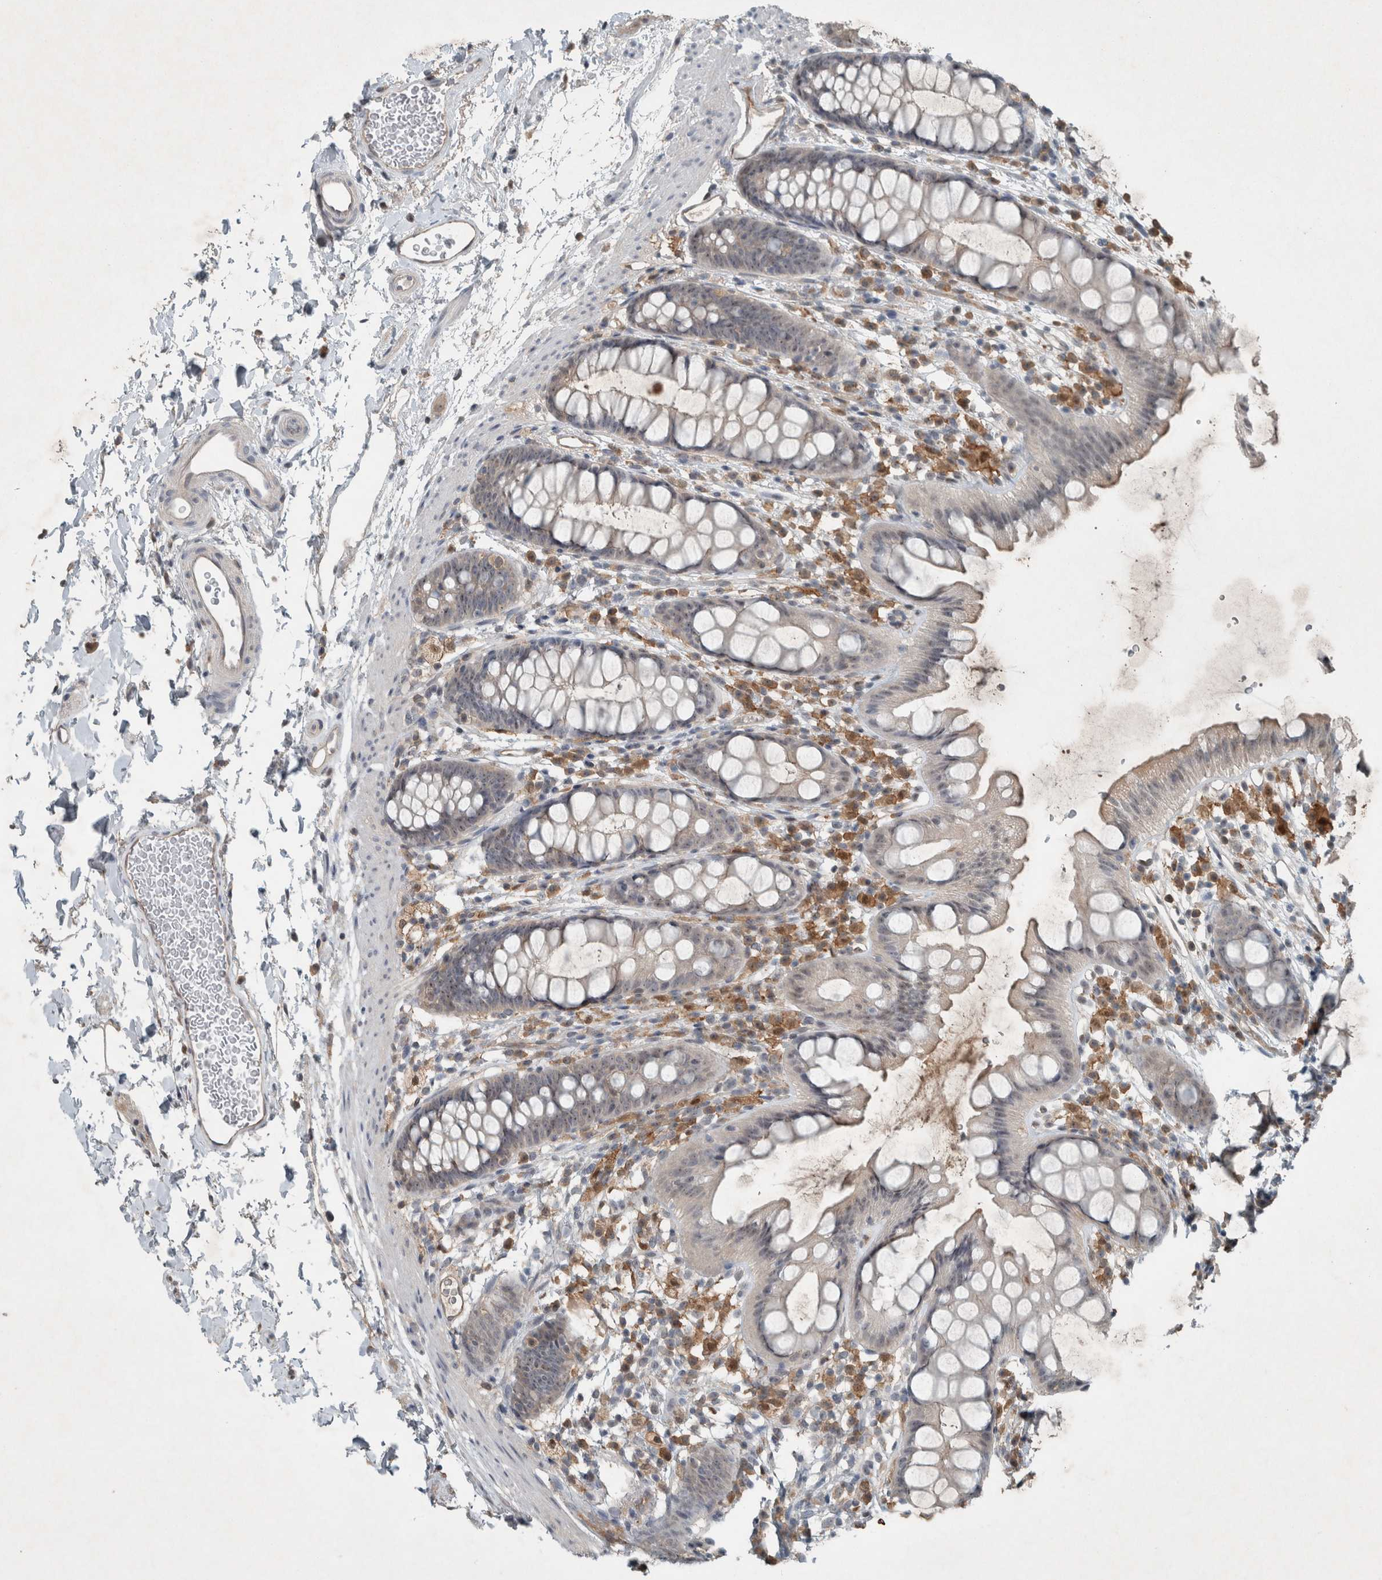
{"staining": {"intensity": "negative", "quantity": "none", "location": "none"}, "tissue": "rectum", "cell_type": "Glandular cells", "image_type": "normal", "snomed": [{"axis": "morphology", "description": "Normal tissue, NOS"}, {"axis": "topography", "description": "Rectum"}], "caption": "IHC of normal rectum demonstrates no expression in glandular cells.", "gene": "ENSG00000285245", "patient": {"sex": "female", "age": 65}}